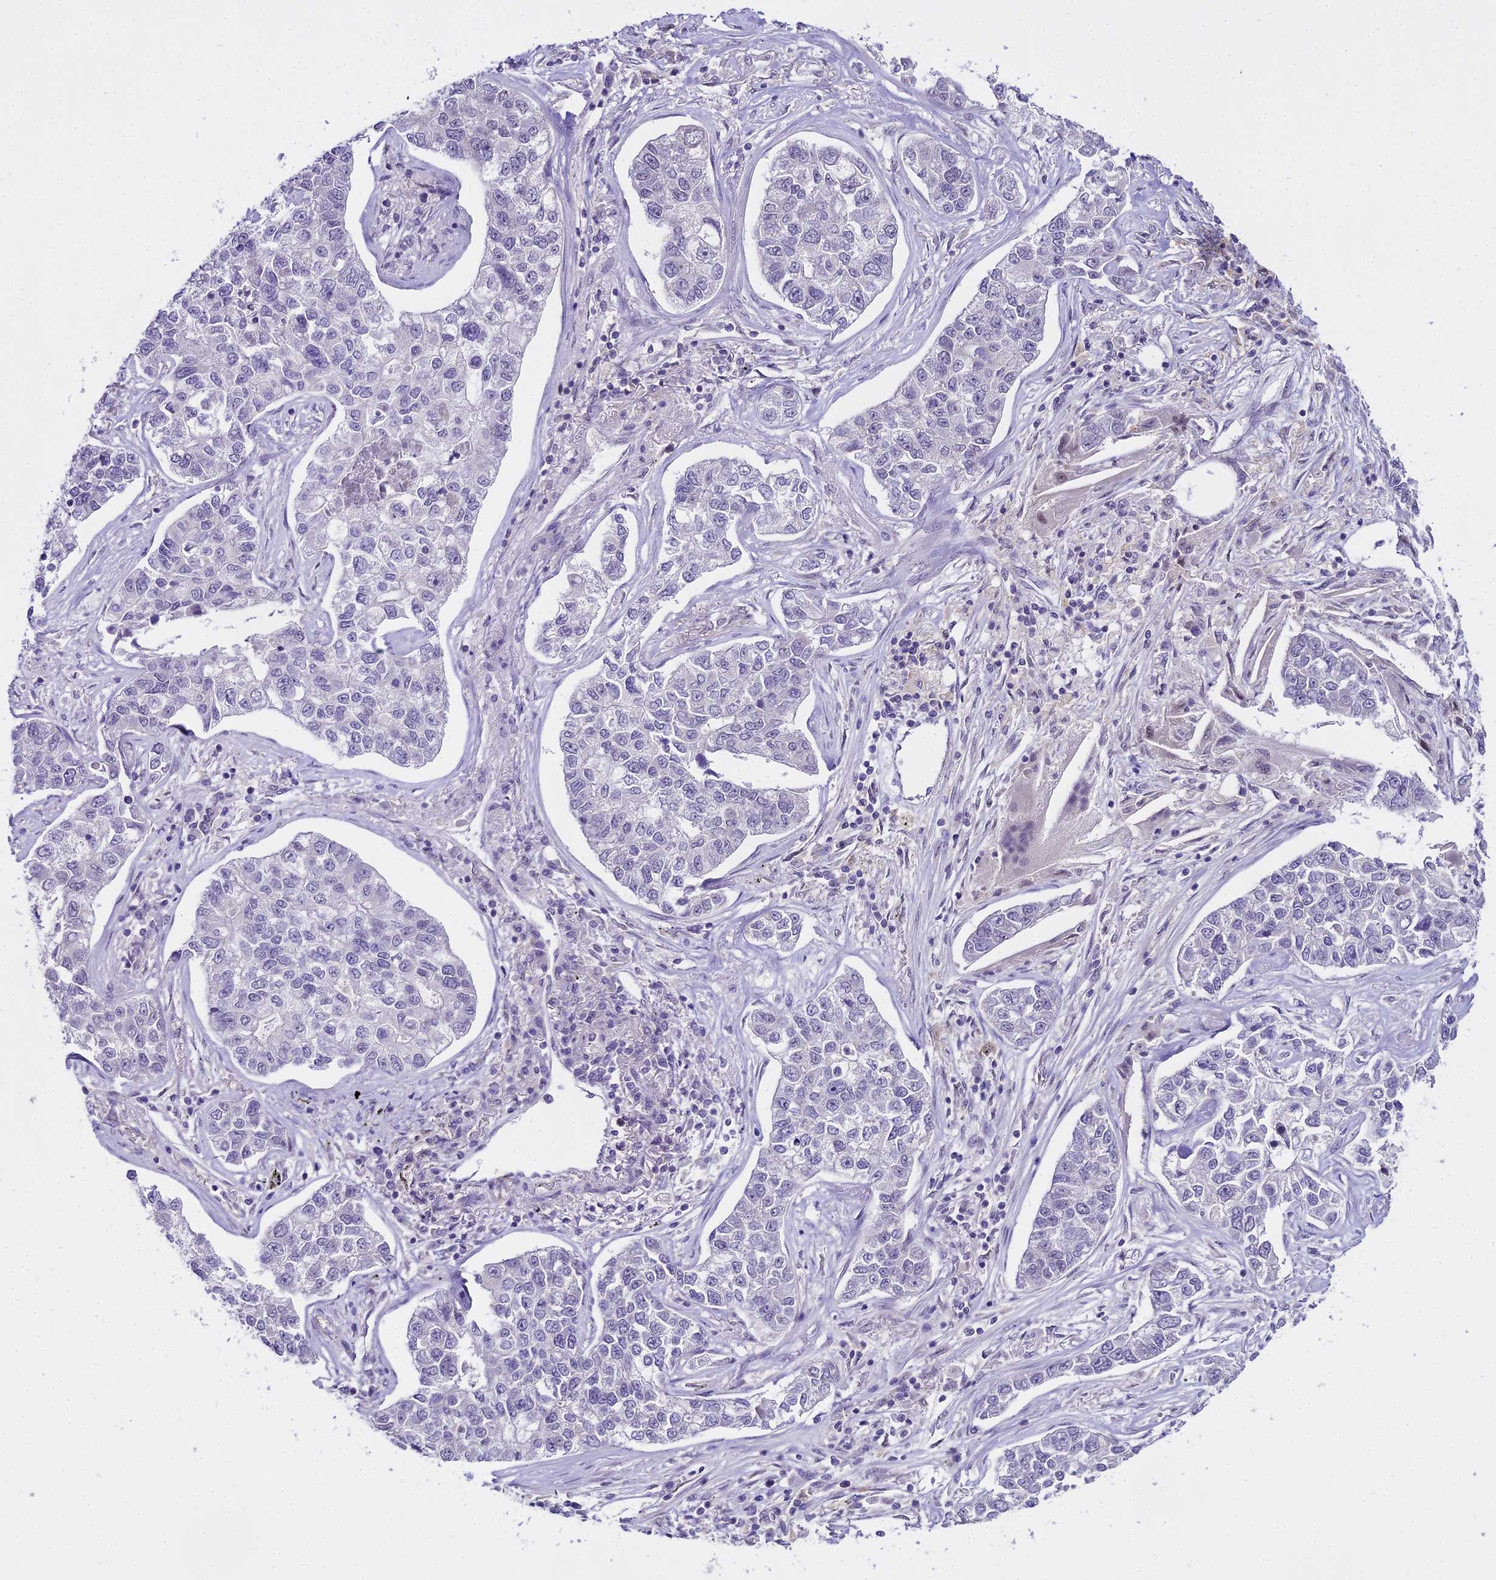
{"staining": {"intensity": "negative", "quantity": "none", "location": "none"}, "tissue": "lung cancer", "cell_type": "Tumor cells", "image_type": "cancer", "snomed": [{"axis": "morphology", "description": "Adenocarcinoma, NOS"}, {"axis": "topography", "description": "Lung"}], "caption": "Tumor cells are negative for protein expression in human lung cancer. (Brightfield microscopy of DAB (3,3'-diaminobenzidine) IHC at high magnification).", "gene": "MAT2A", "patient": {"sex": "male", "age": 49}}